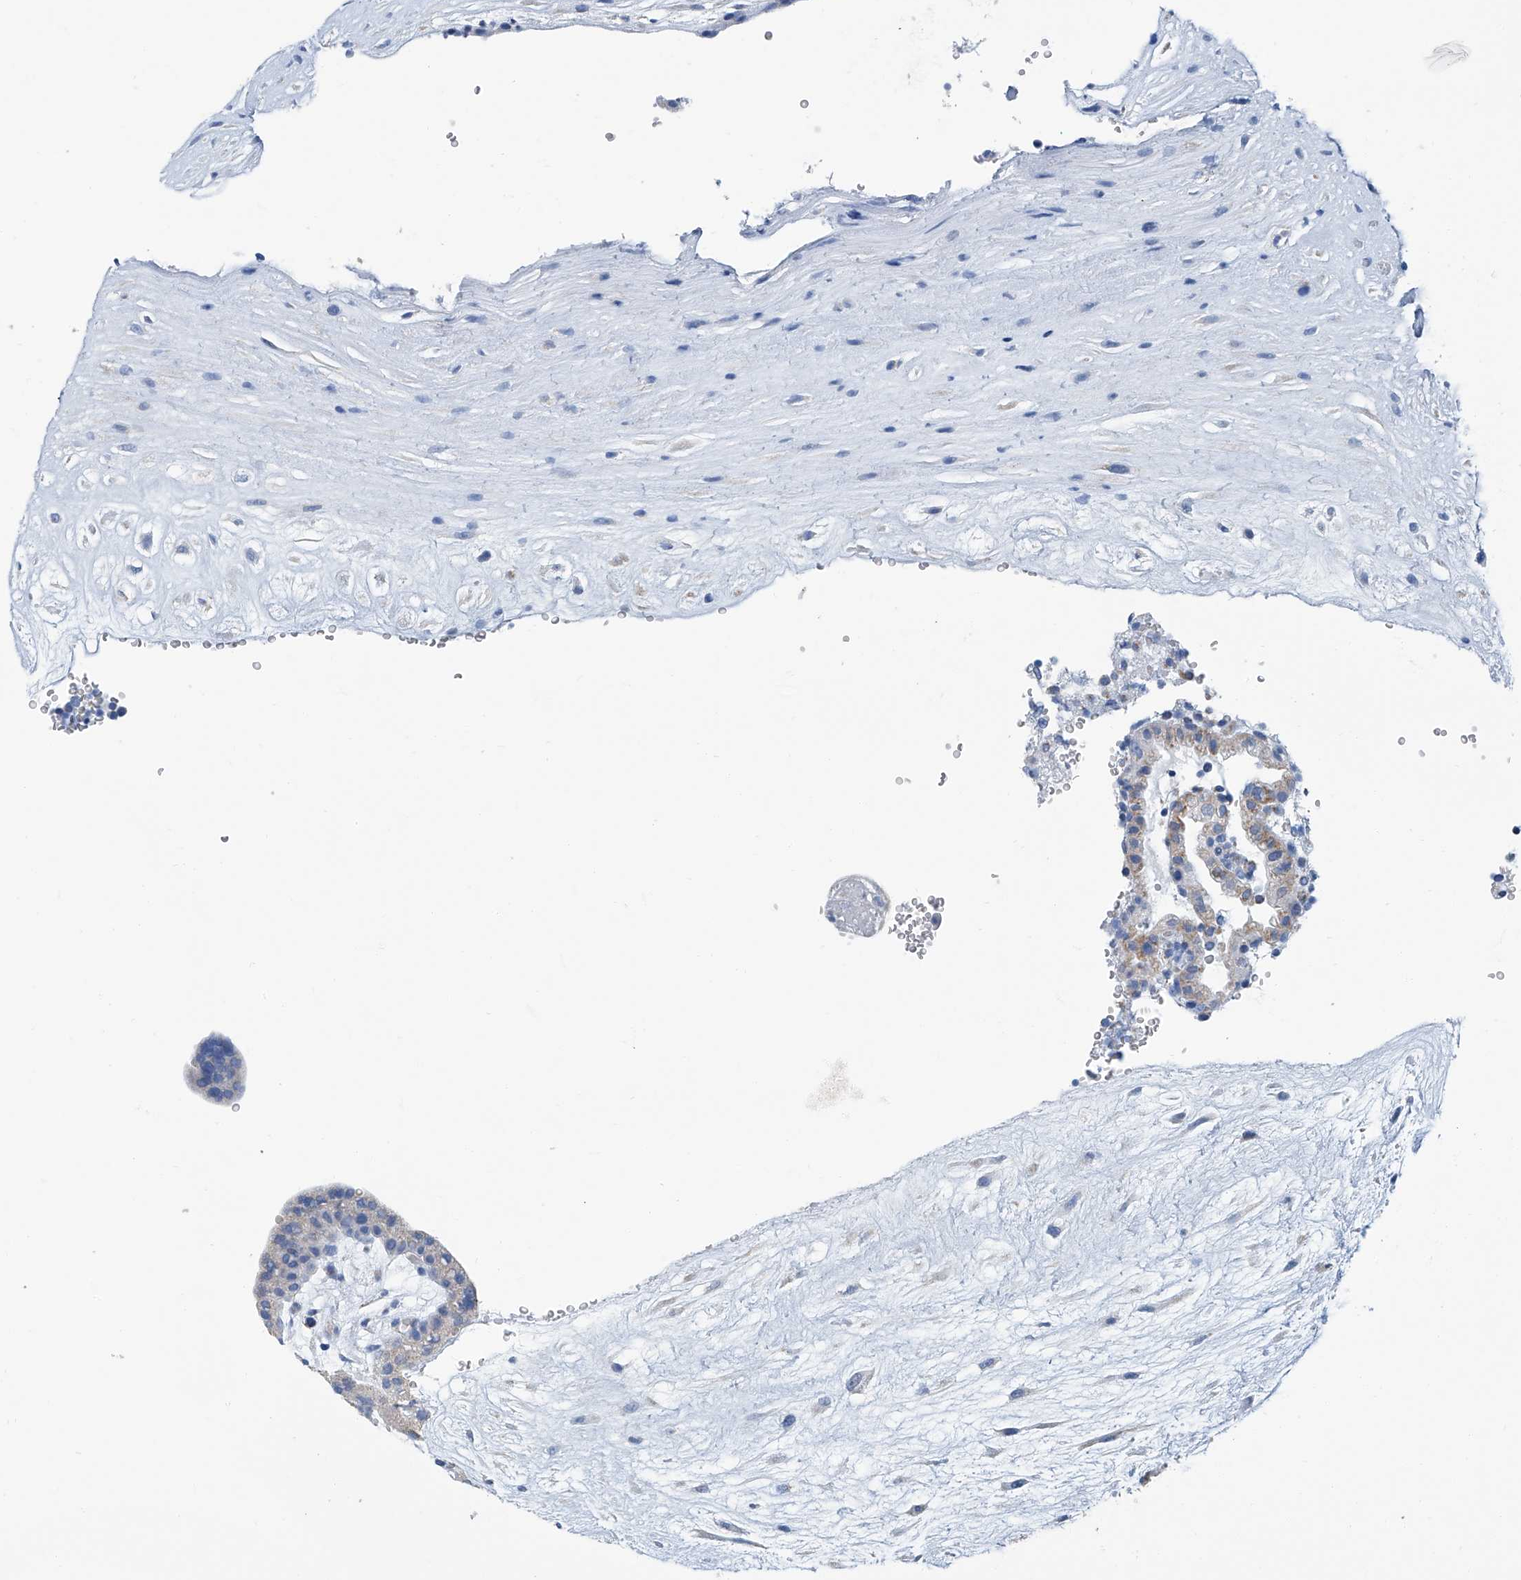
{"staining": {"intensity": "negative", "quantity": "none", "location": "none"}, "tissue": "placenta", "cell_type": "Decidual cells", "image_type": "normal", "snomed": [{"axis": "morphology", "description": "Normal tissue, NOS"}, {"axis": "topography", "description": "Placenta"}], "caption": "The histopathology image exhibits no significant positivity in decidual cells of placenta. (DAB IHC, high magnification).", "gene": "MT", "patient": {"sex": "female", "age": 18}}